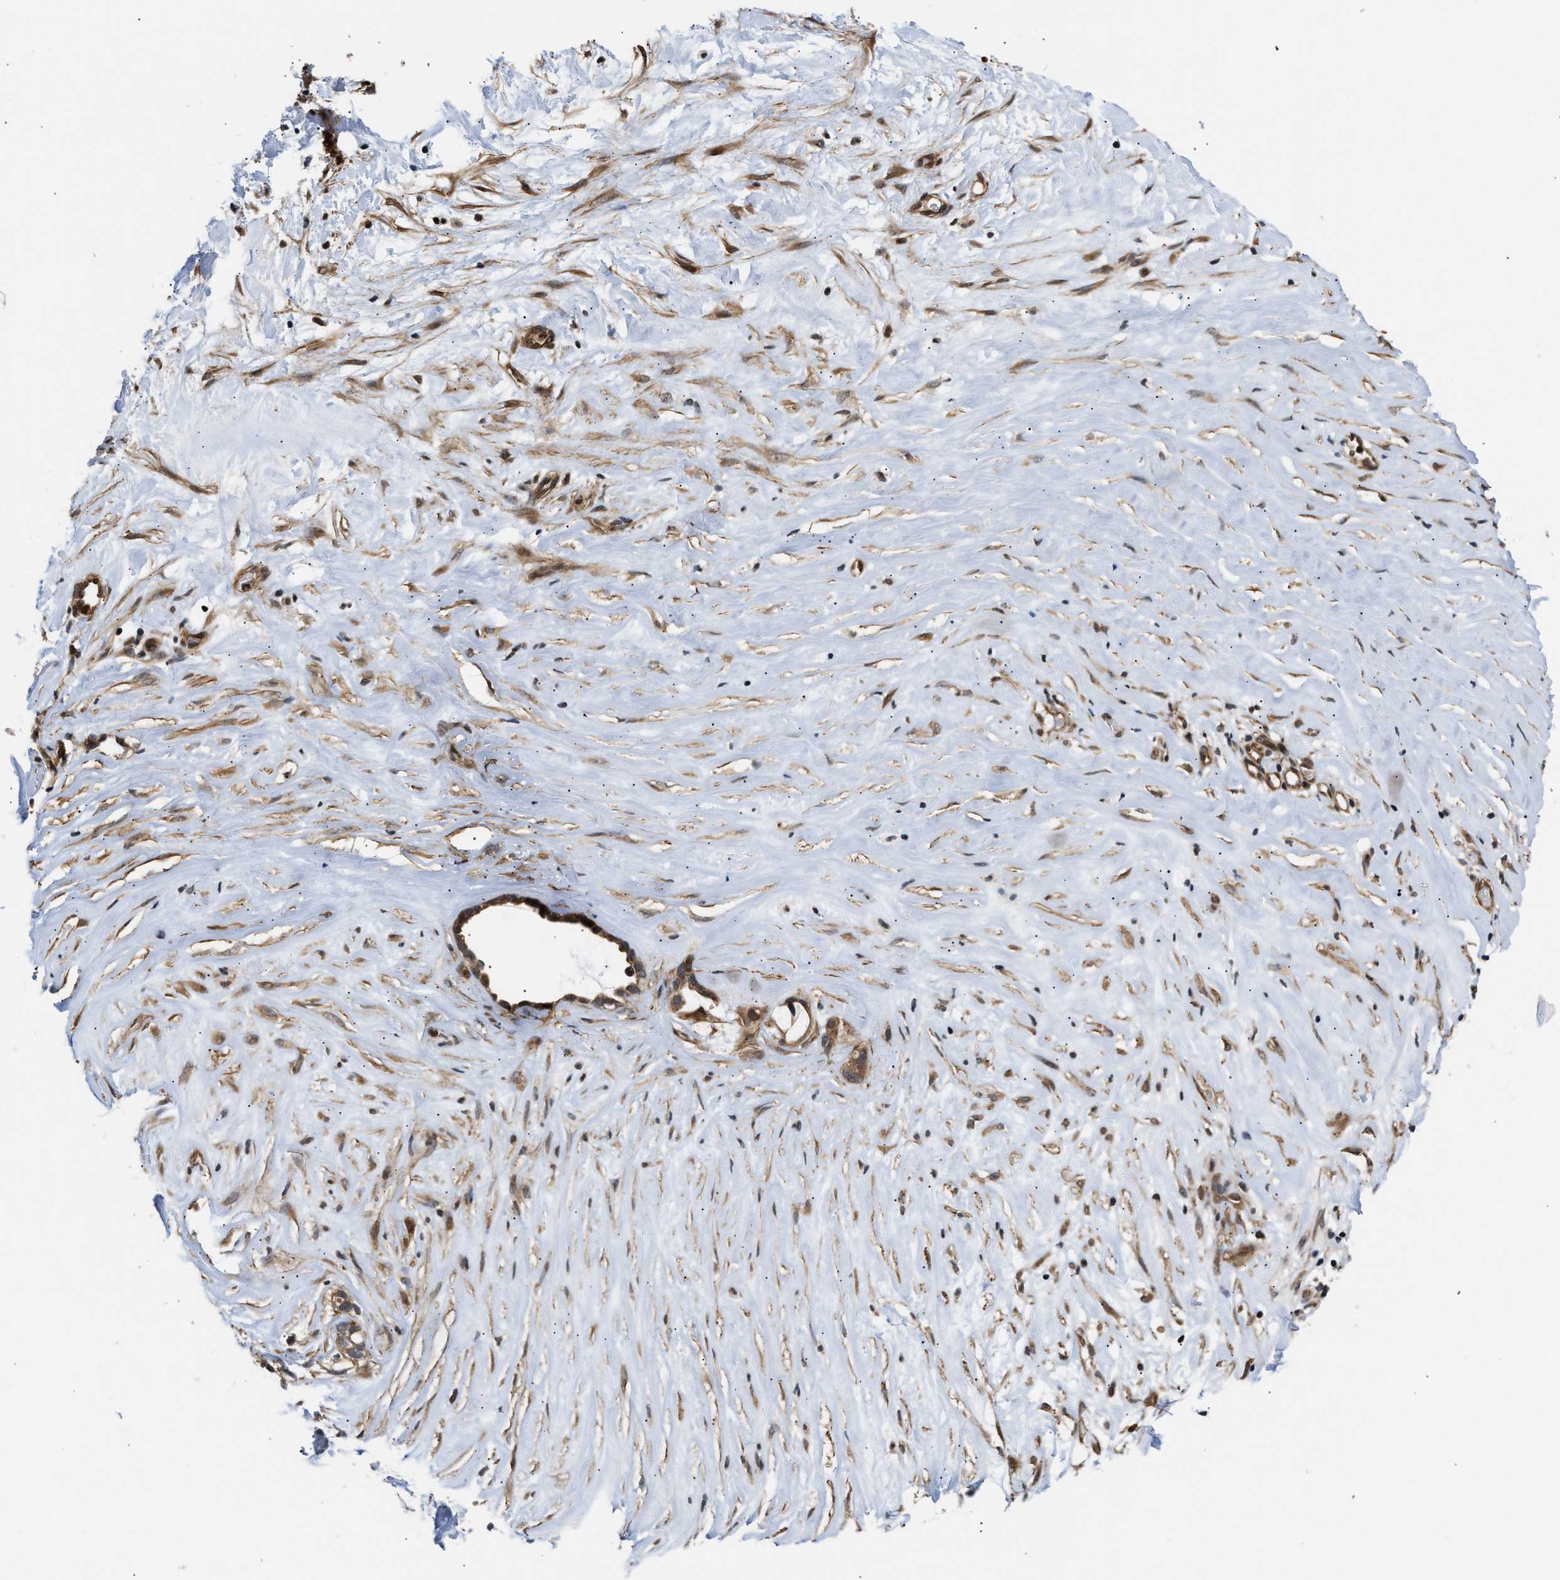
{"staining": {"intensity": "moderate", "quantity": ">75%", "location": "cytoplasmic/membranous"}, "tissue": "liver cancer", "cell_type": "Tumor cells", "image_type": "cancer", "snomed": [{"axis": "morphology", "description": "Cholangiocarcinoma"}, {"axis": "topography", "description": "Liver"}], "caption": "Immunohistochemical staining of liver cholangiocarcinoma displays moderate cytoplasmic/membranous protein positivity in about >75% of tumor cells.", "gene": "STAU2", "patient": {"sex": "female", "age": 65}}